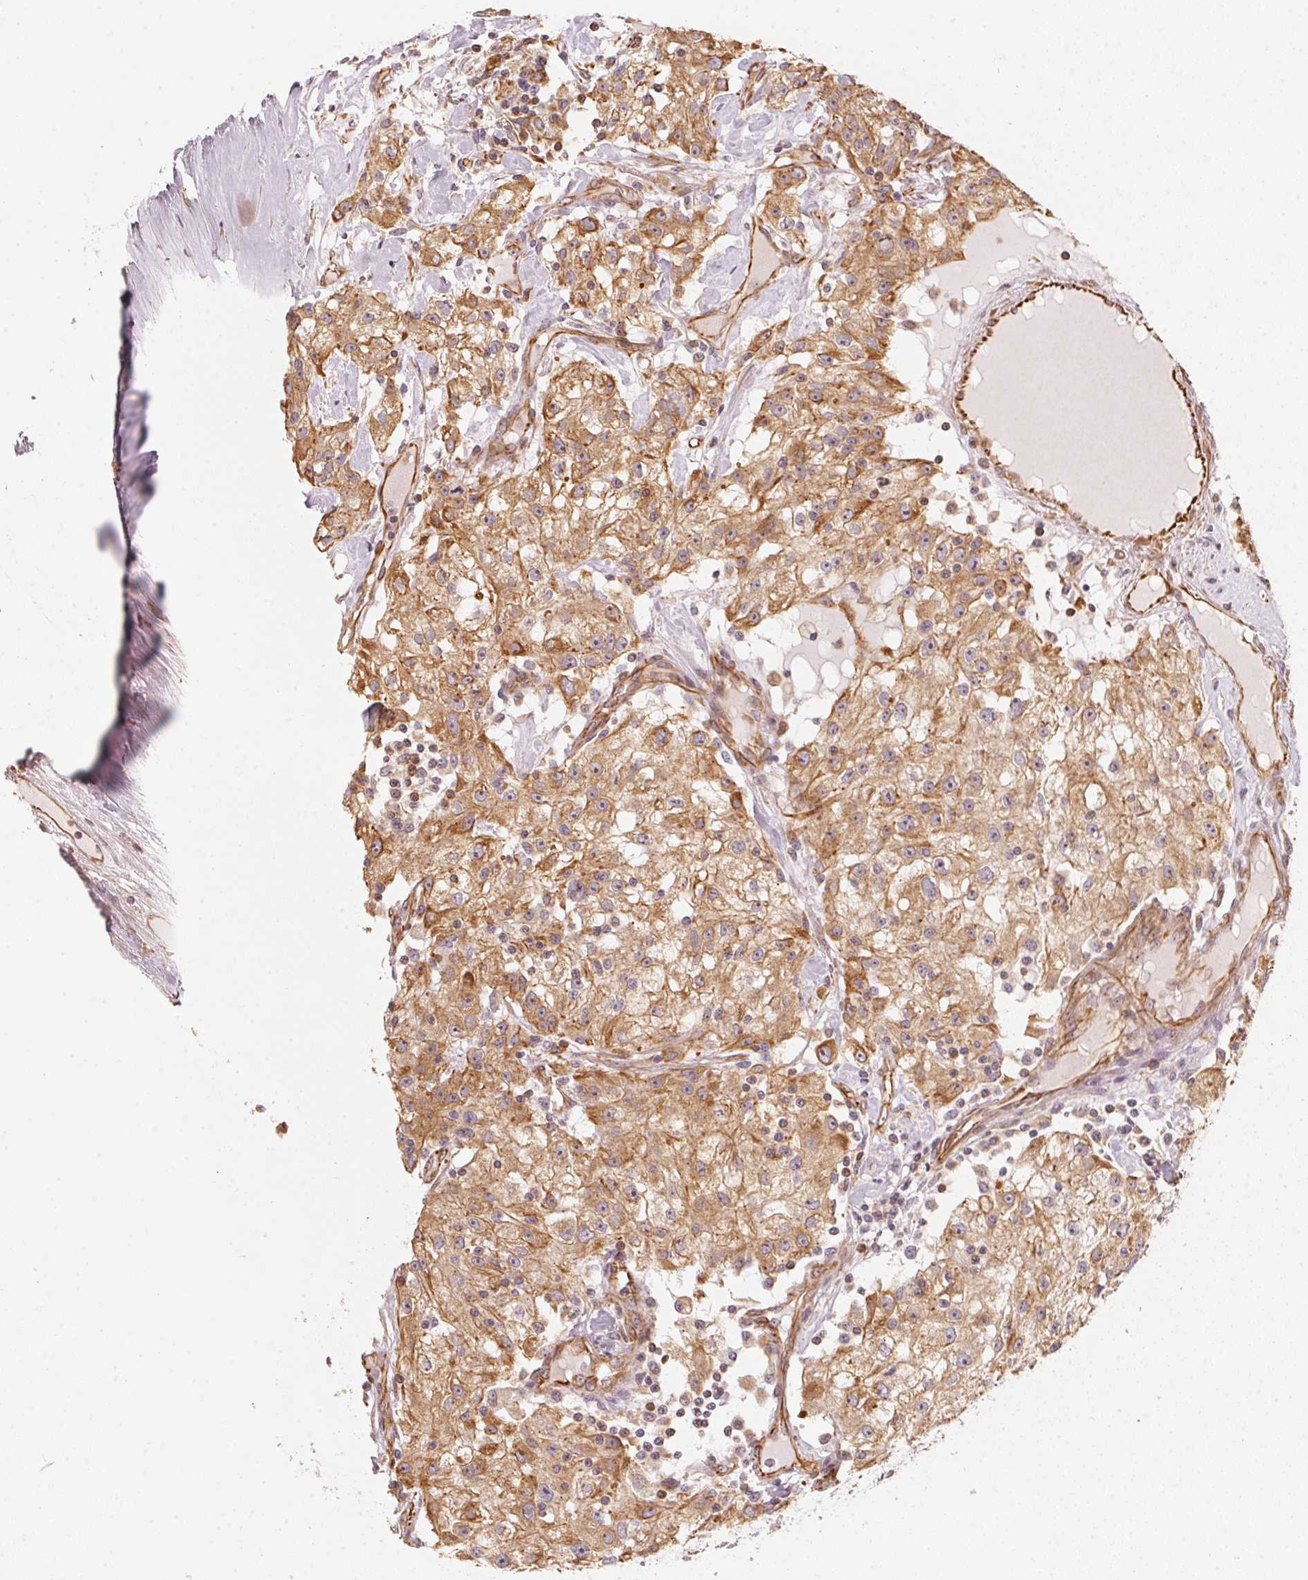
{"staining": {"intensity": "moderate", "quantity": "25%-75%", "location": "cytoplasmic/membranous"}, "tissue": "renal cancer", "cell_type": "Tumor cells", "image_type": "cancer", "snomed": [{"axis": "morphology", "description": "Adenocarcinoma, NOS"}, {"axis": "topography", "description": "Kidney"}], "caption": "Tumor cells exhibit moderate cytoplasmic/membranous staining in approximately 25%-75% of cells in renal cancer. (DAB = brown stain, brightfield microscopy at high magnification).", "gene": "FOXR2", "patient": {"sex": "female", "age": 67}}